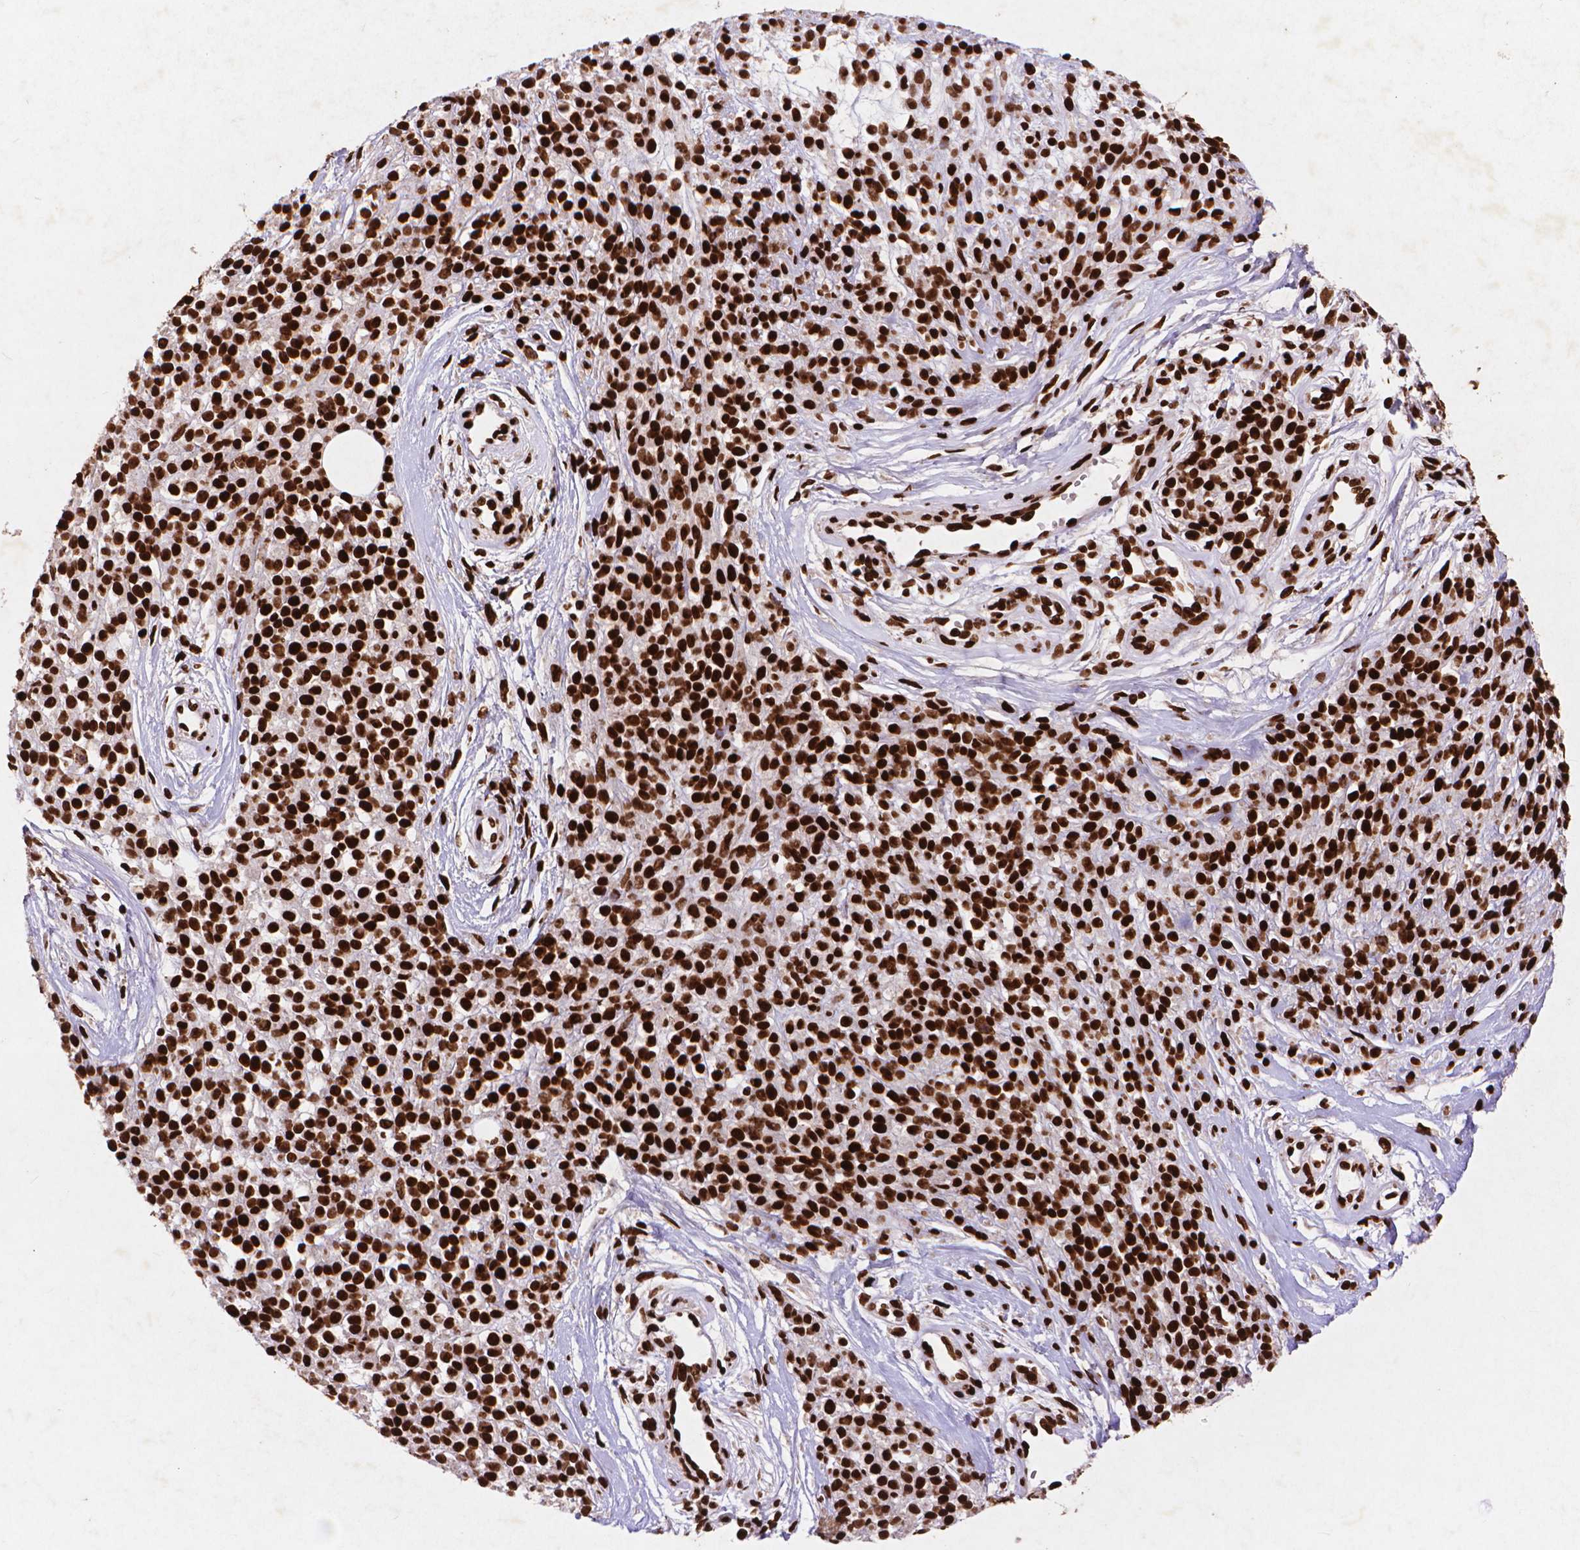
{"staining": {"intensity": "strong", "quantity": ">75%", "location": "nuclear"}, "tissue": "melanoma", "cell_type": "Tumor cells", "image_type": "cancer", "snomed": [{"axis": "morphology", "description": "Malignant melanoma, NOS"}, {"axis": "topography", "description": "Skin"}, {"axis": "topography", "description": "Skin of trunk"}], "caption": "Malignant melanoma was stained to show a protein in brown. There is high levels of strong nuclear positivity in about >75% of tumor cells. Nuclei are stained in blue.", "gene": "CITED2", "patient": {"sex": "male", "age": 74}}